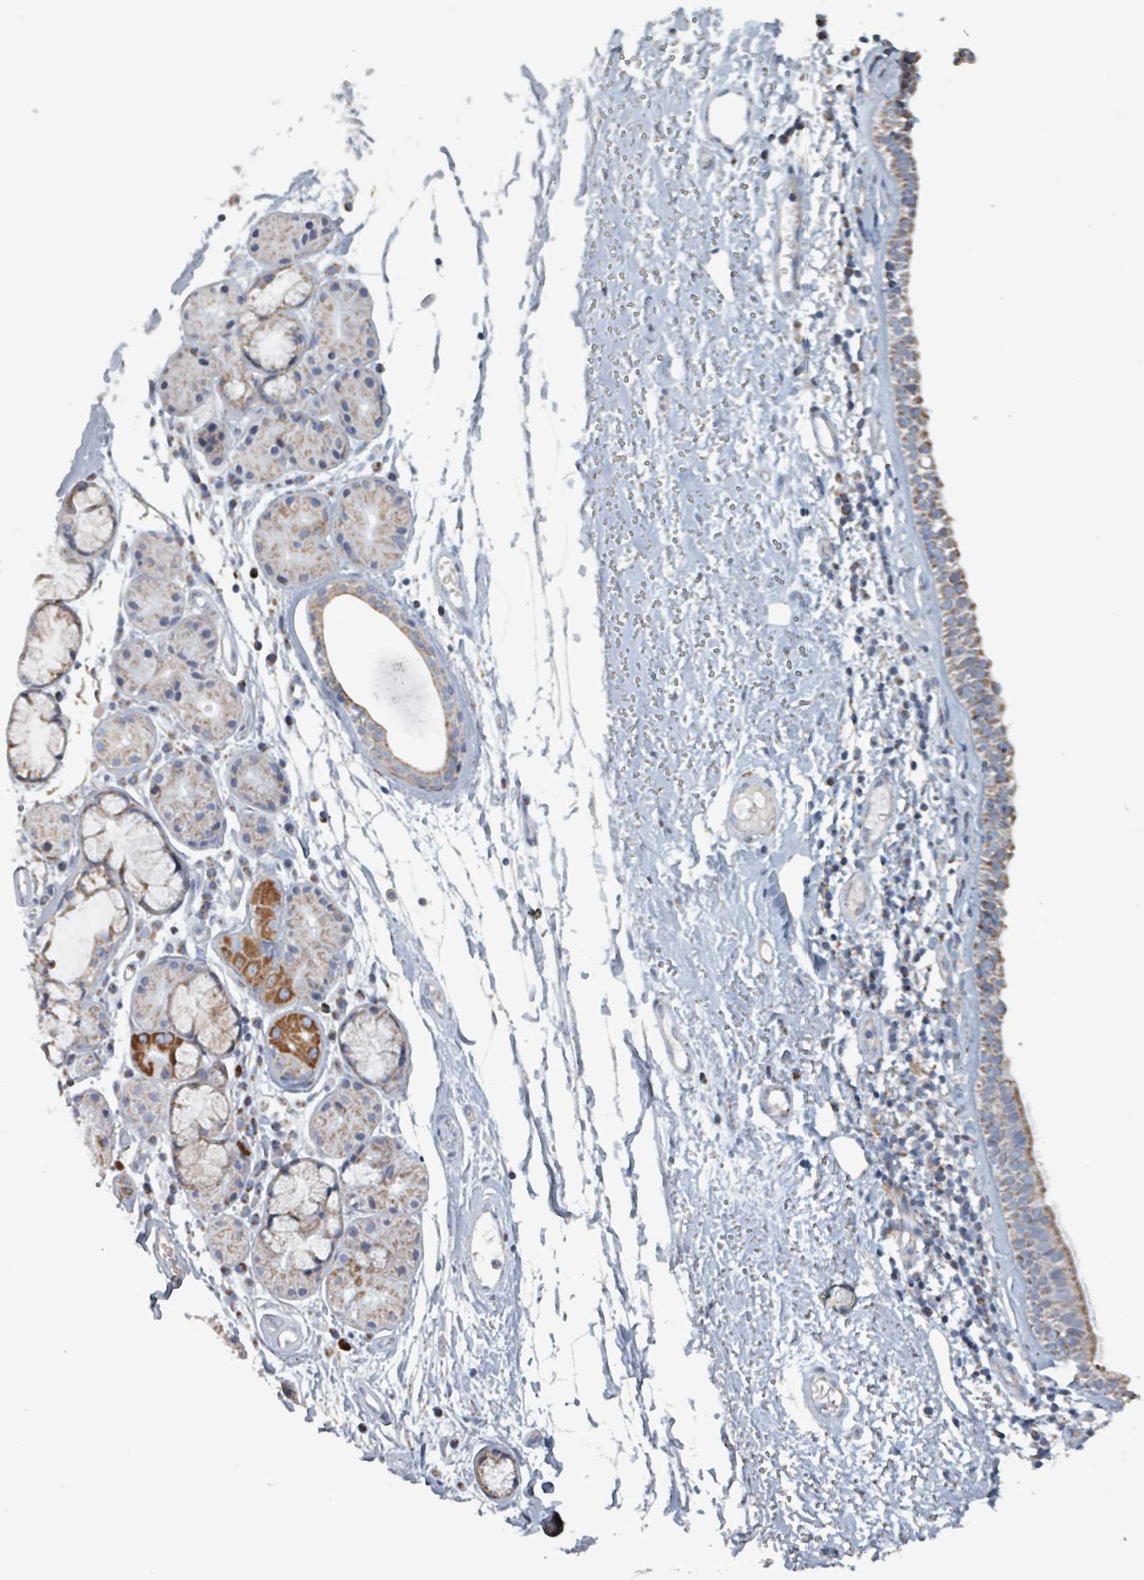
{"staining": {"intensity": "moderate", "quantity": "25%-75%", "location": "cytoplasmic/membranous"}, "tissue": "nasopharynx", "cell_type": "Respiratory epithelial cells", "image_type": "normal", "snomed": [{"axis": "morphology", "description": "Normal tissue, NOS"}, {"axis": "topography", "description": "Cartilage tissue"}, {"axis": "topography", "description": "Nasopharynx"}], "caption": "IHC staining of normal nasopharynx, which displays medium levels of moderate cytoplasmic/membranous positivity in about 25%-75% of respiratory epithelial cells indicating moderate cytoplasmic/membranous protein staining. The staining was performed using DAB (3,3'-diaminobenzidine) (brown) for protein detection and nuclei were counterstained in hematoxylin (blue).", "gene": "ABHD18", "patient": {"sex": "male", "age": 56}}